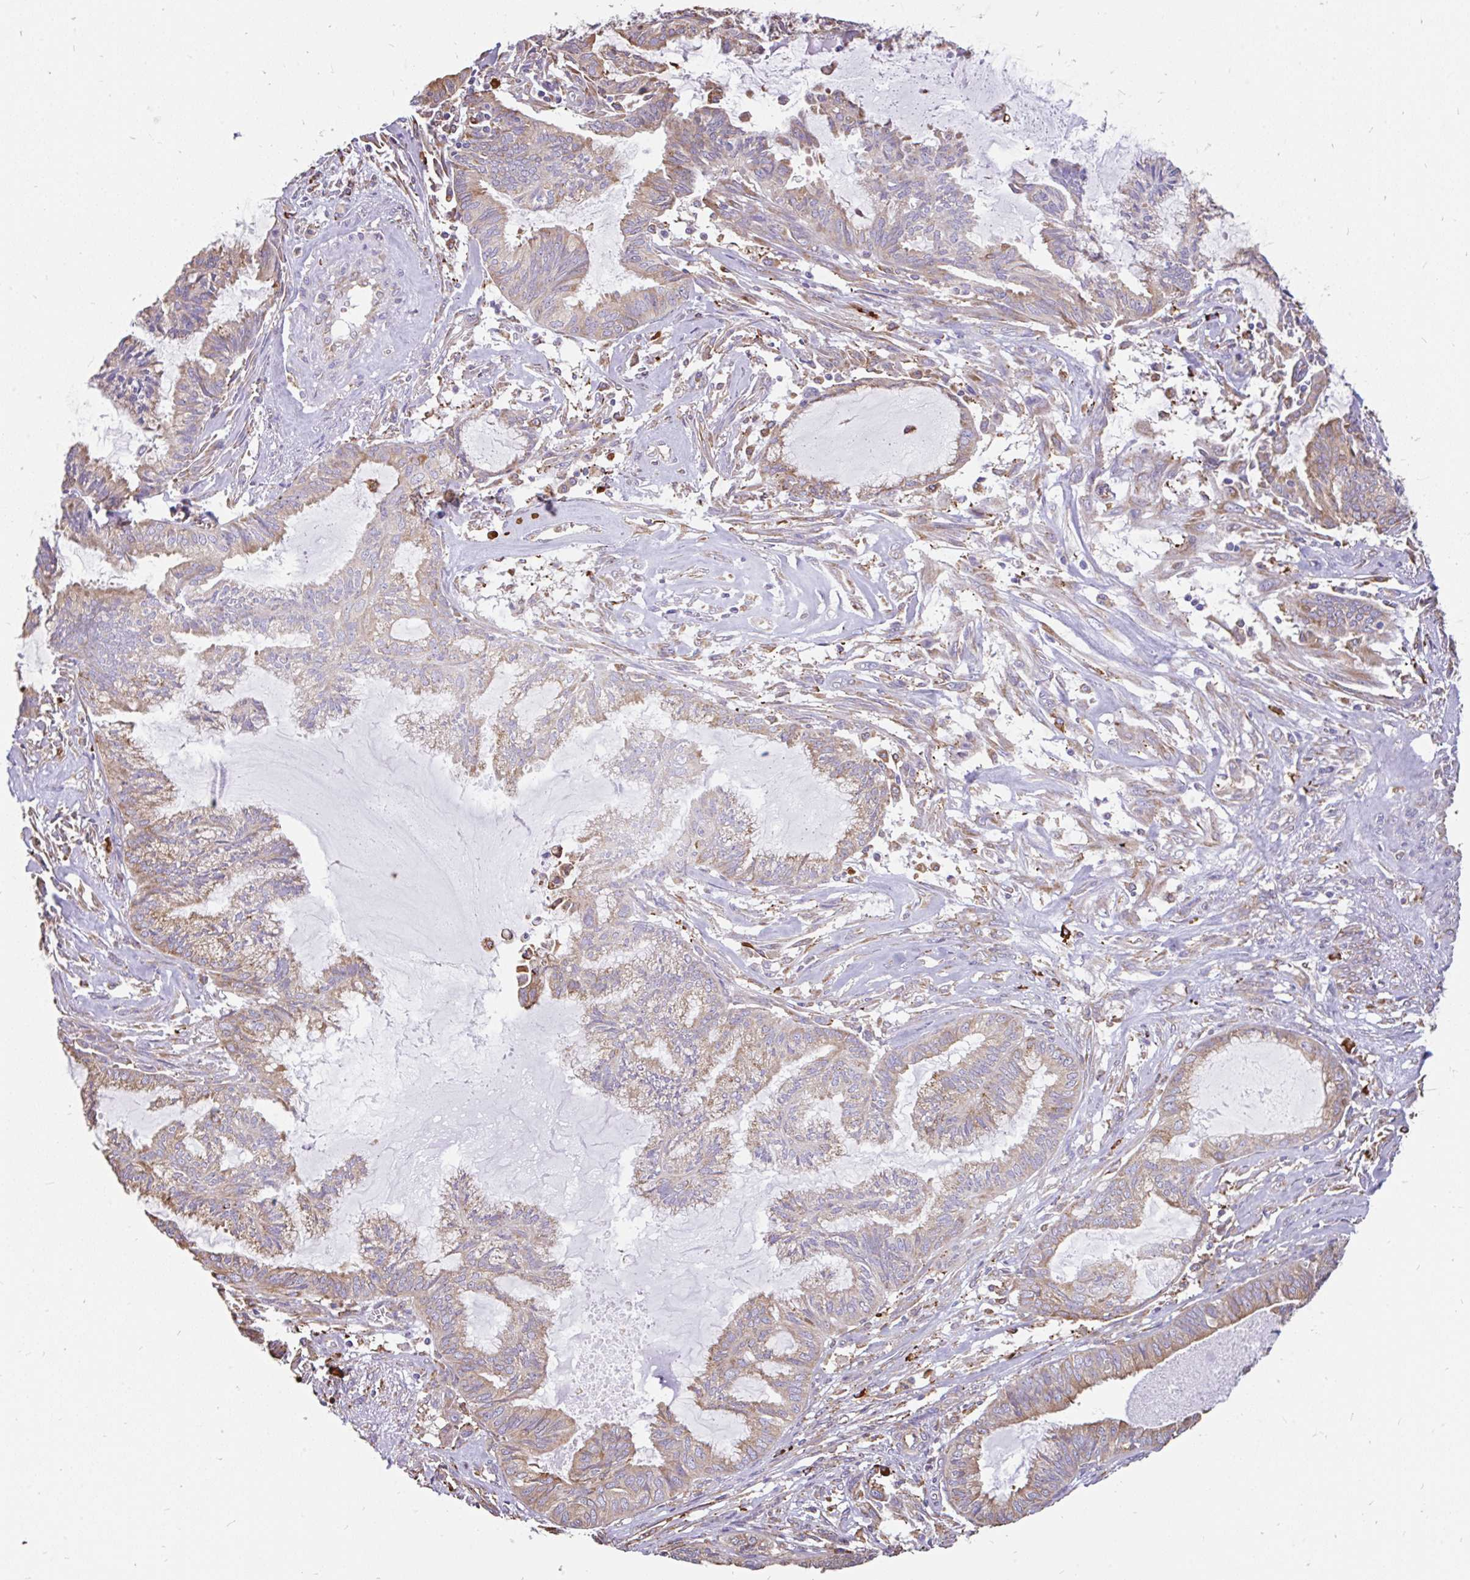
{"staining": {"intensity": "weak", "quantity": "25%-75%", "location": "cytoplasmic/membranous"}, "tissue": "endometrial cancer", "cell_type": "Tumor cells", "image_type": "cancer", "snomed": [{"axis": "morphology", "description": "Adenocarcinoma, NOS"}, {"axis": "topography", "description": "Endometrium"}], "caption": "Brown immunohistochemical staining in endometrial cancer (adenocarcinoma) exhibits weak cytoplasmic/membranous positivity in about 25%-75% of tumor cells.", "gene": "EML5", "patient": {"sex": "female", "age": 86}}